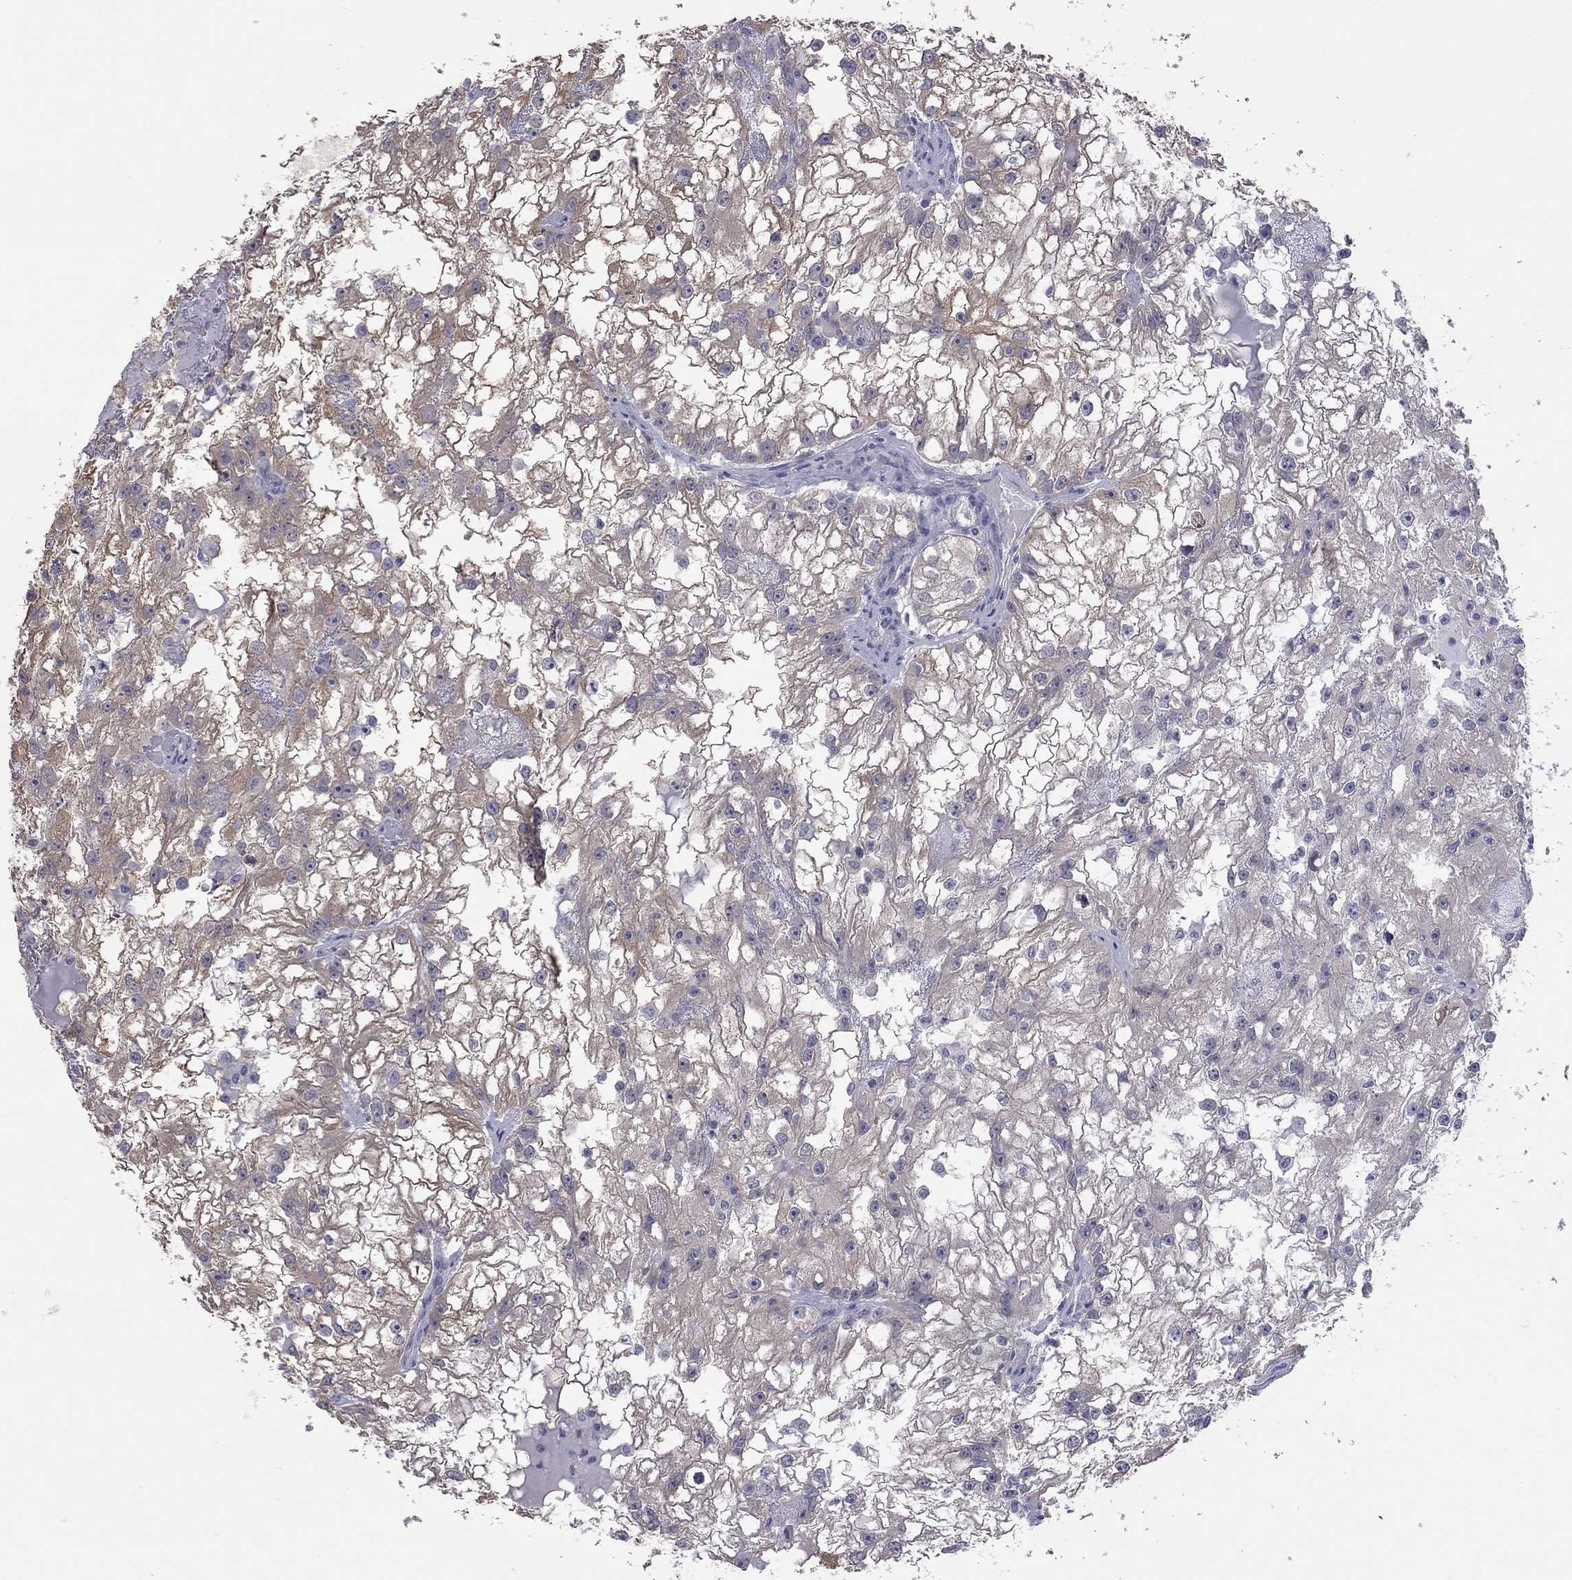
{"staining": {"intensity": "moderate", "quantity": "25%-75%", "location": "cytoplasmic/membranous"}, "tissue": "renal cancer", "cell_type": "Tumor cells", "image_type": "cancer", "snomed": [{"axis": "morphology", "description": "Adenocarcinoma, NOS"}, {"axis": "topography", "description": "Kidney"}], "caption": "Immunohistochemical staining of human renal cancer reveals medium levels of moderate cytoplasmic/membranous staining in approximately 25%-75% of tumor cells.", "gene": "HYLS1", "patient": {"sex": "male", "age": 59}}